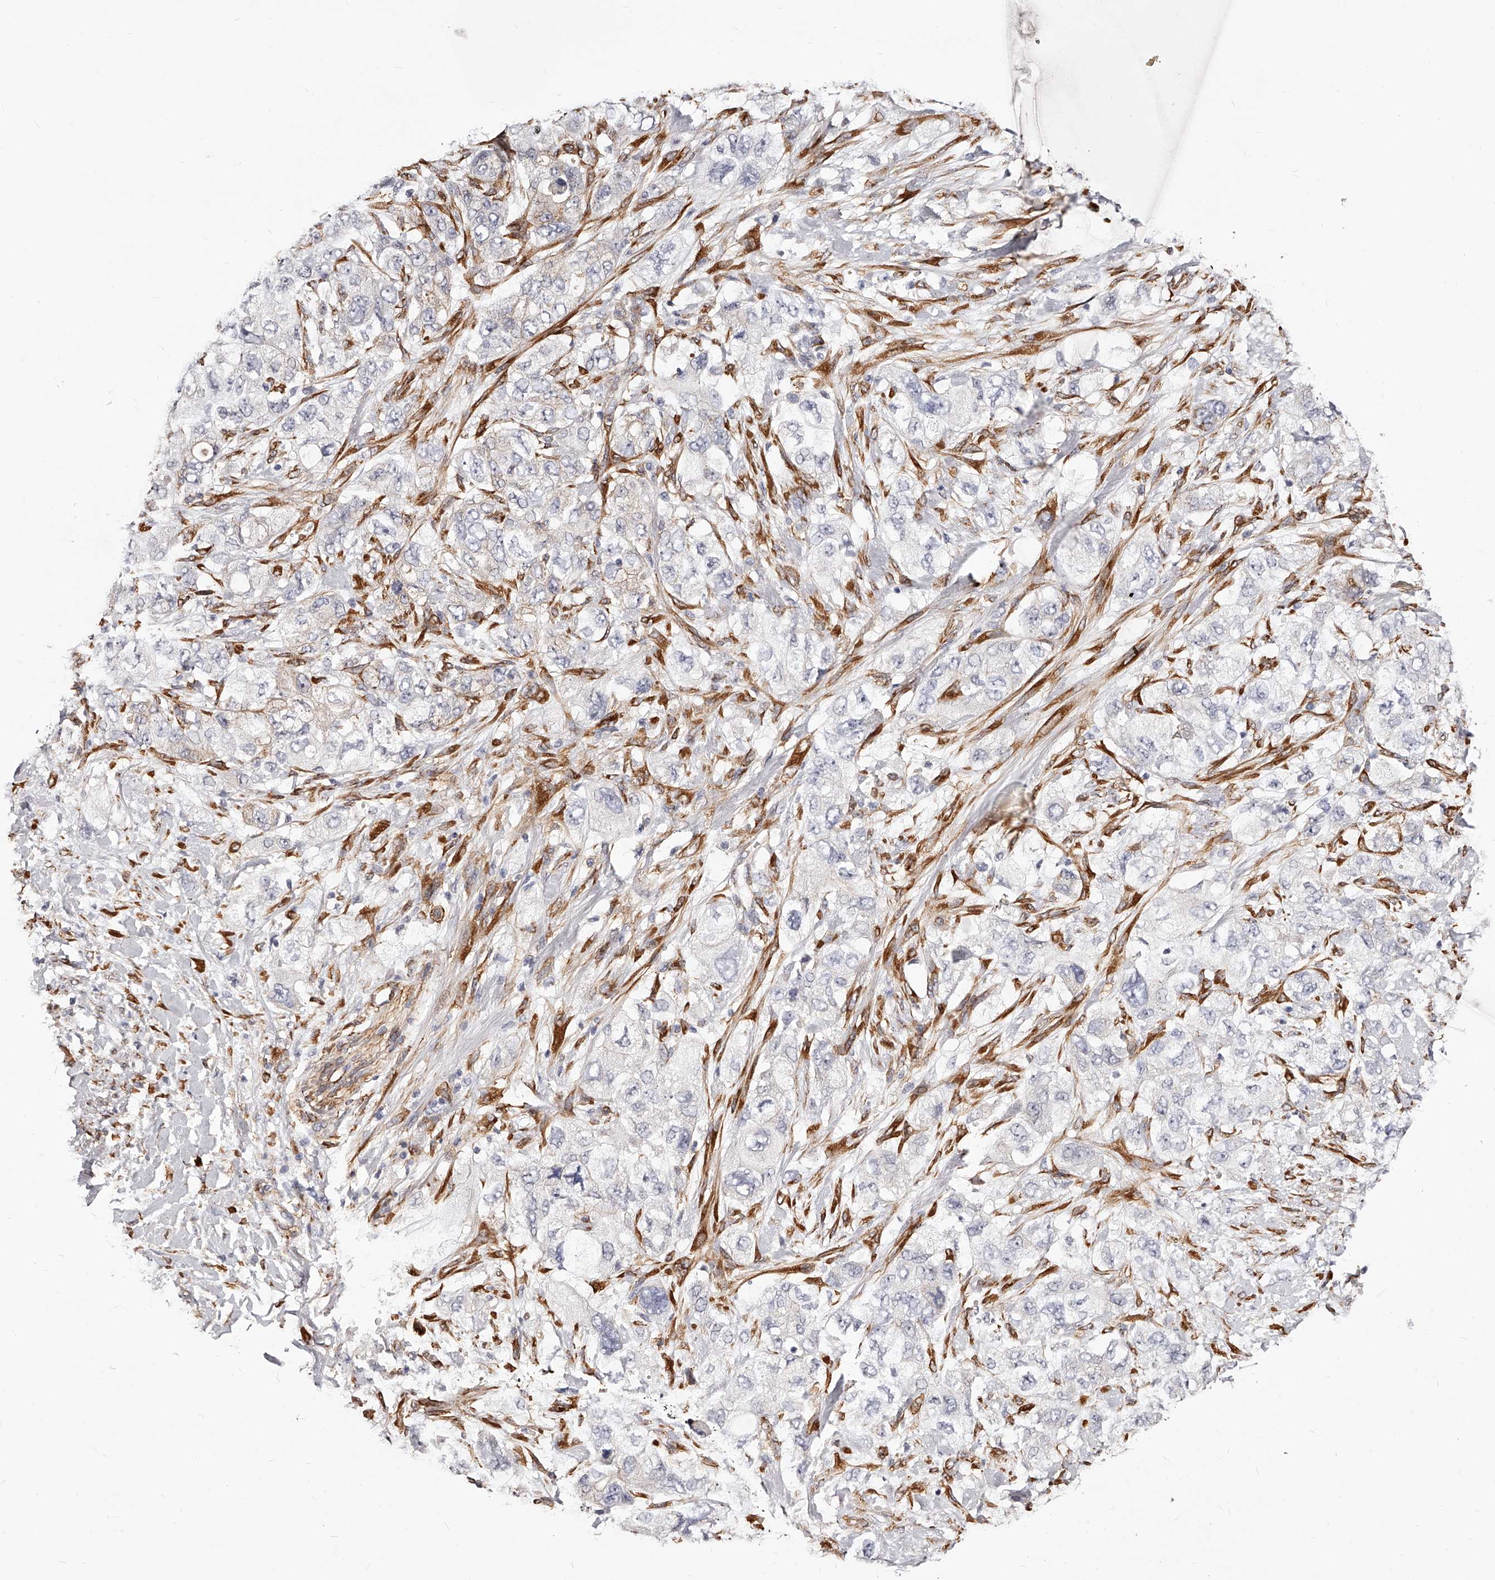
{"staining": {"intensity": "negative", "quantity": "none", "location": "none"}, "tissue": "pancreatic cancer", "cell_type": "Tumor cells", "image_type": "cancer", "snomed": [{"axis": "morphology", "description": "Adenocarcinoma, NOS"}, {"axis": "topography", "description": "Pancreas"}], "caption": "Micrograph shows no significant protein positivity in tumor cells of adenocarcinoma (pancreatic). Nuclei are stained in blue.", "gene": "CD82", "patient": {"sex": "female", "age": 73}}